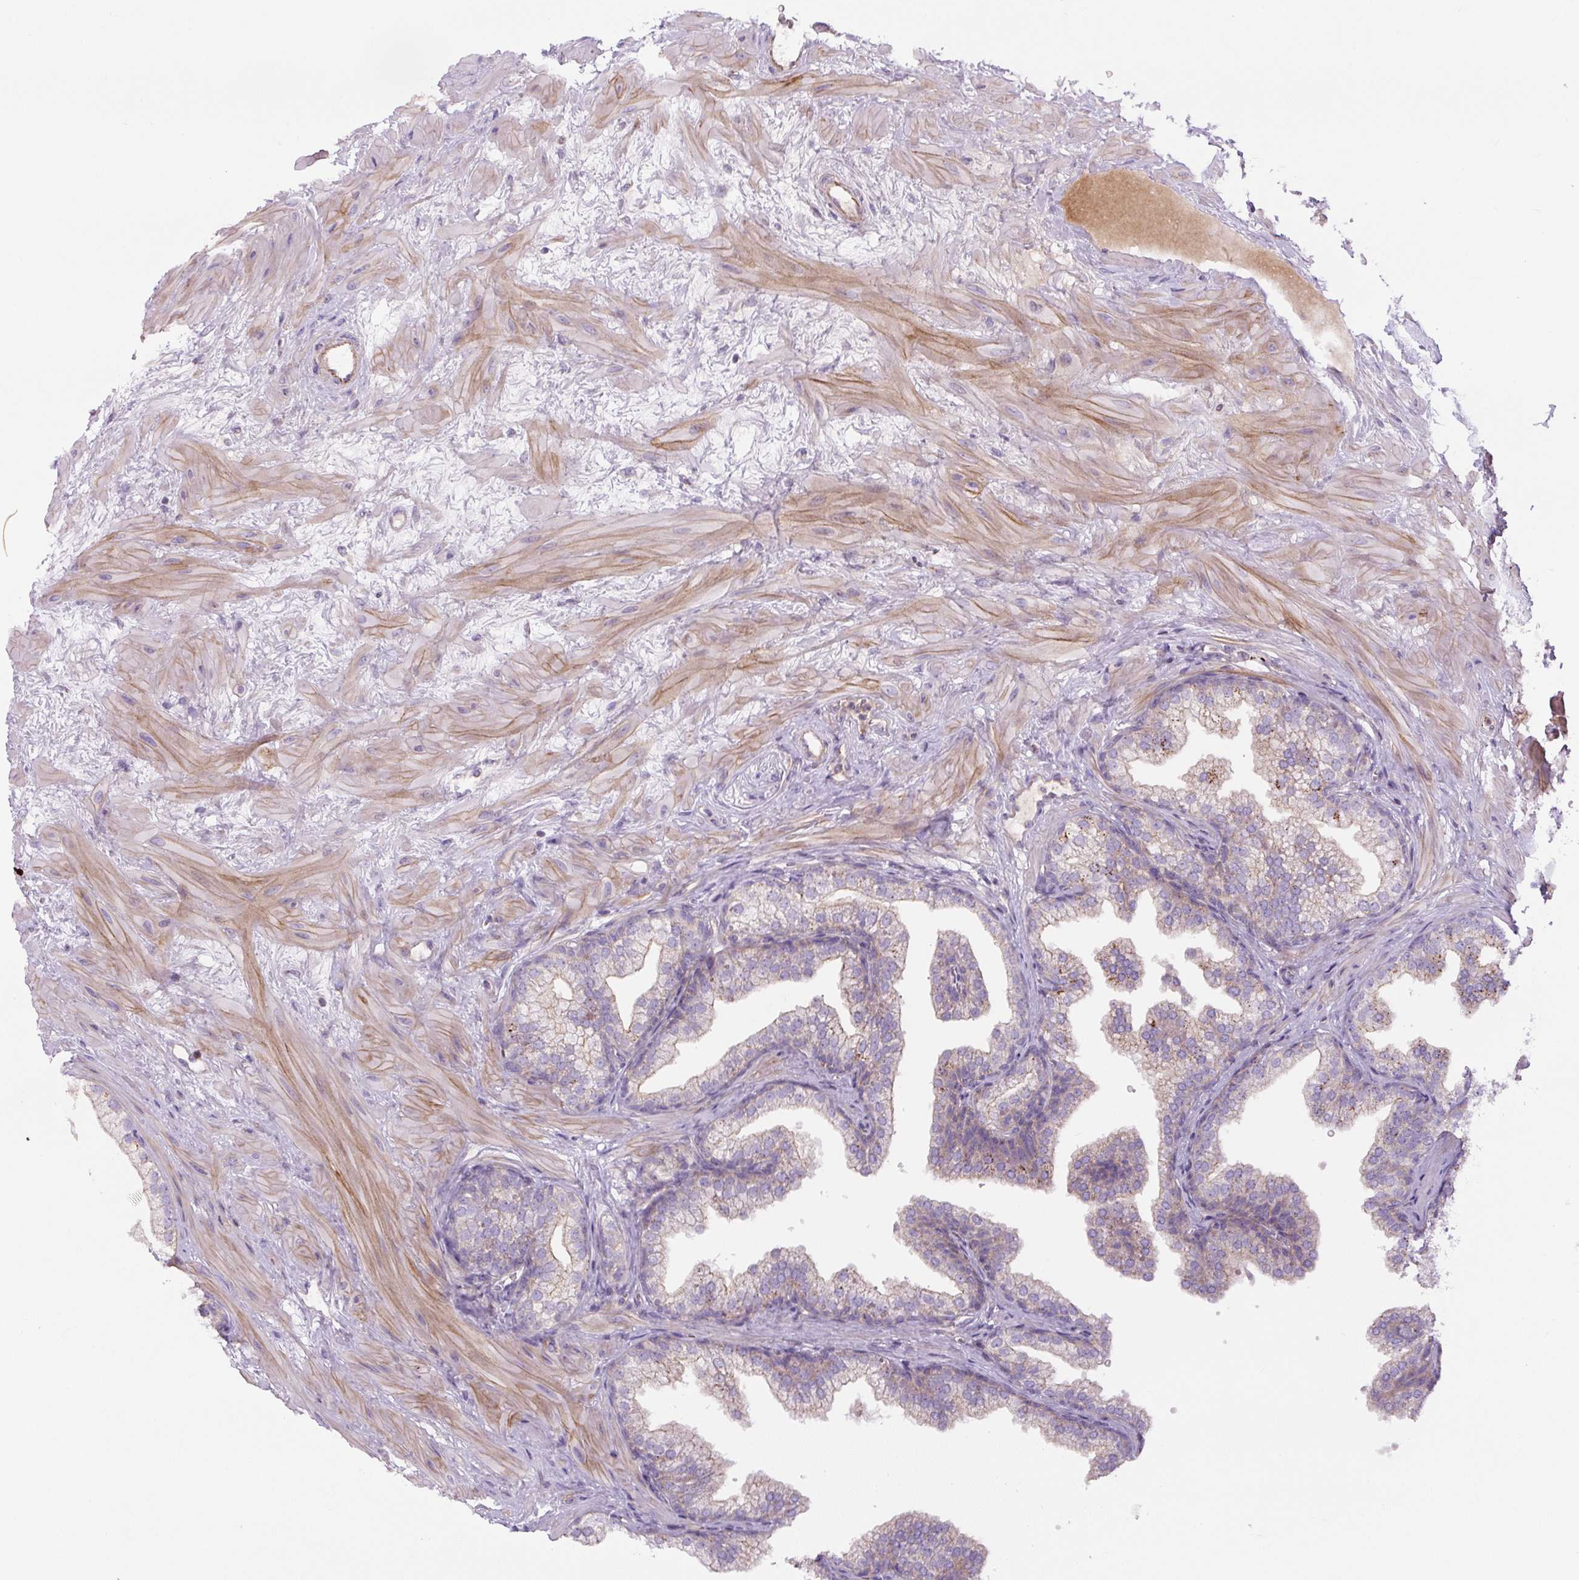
{"staining": {"intensity": "weak", "quantity": "<25%", "location": "cytoplasmic/membranous"}, "tissue": "prostate", "cell_type": "Glandular cells", "image_type": "normal", "snomed": [{"axis": "morphology", "description": "Normal tissue, NOS"}, {"axis": "topography", "description": "Prostate"}], "caption": "High magnification brightfield microscopy of normal prostate stained with DAB (brown) and counterstained with hematoxylin (blue): glandular cells show no significant expression. (DAB IHC with hematoxylin counter stain).", "gene": "CCNI2", "patient": {"sex": "male", "age": 37}}